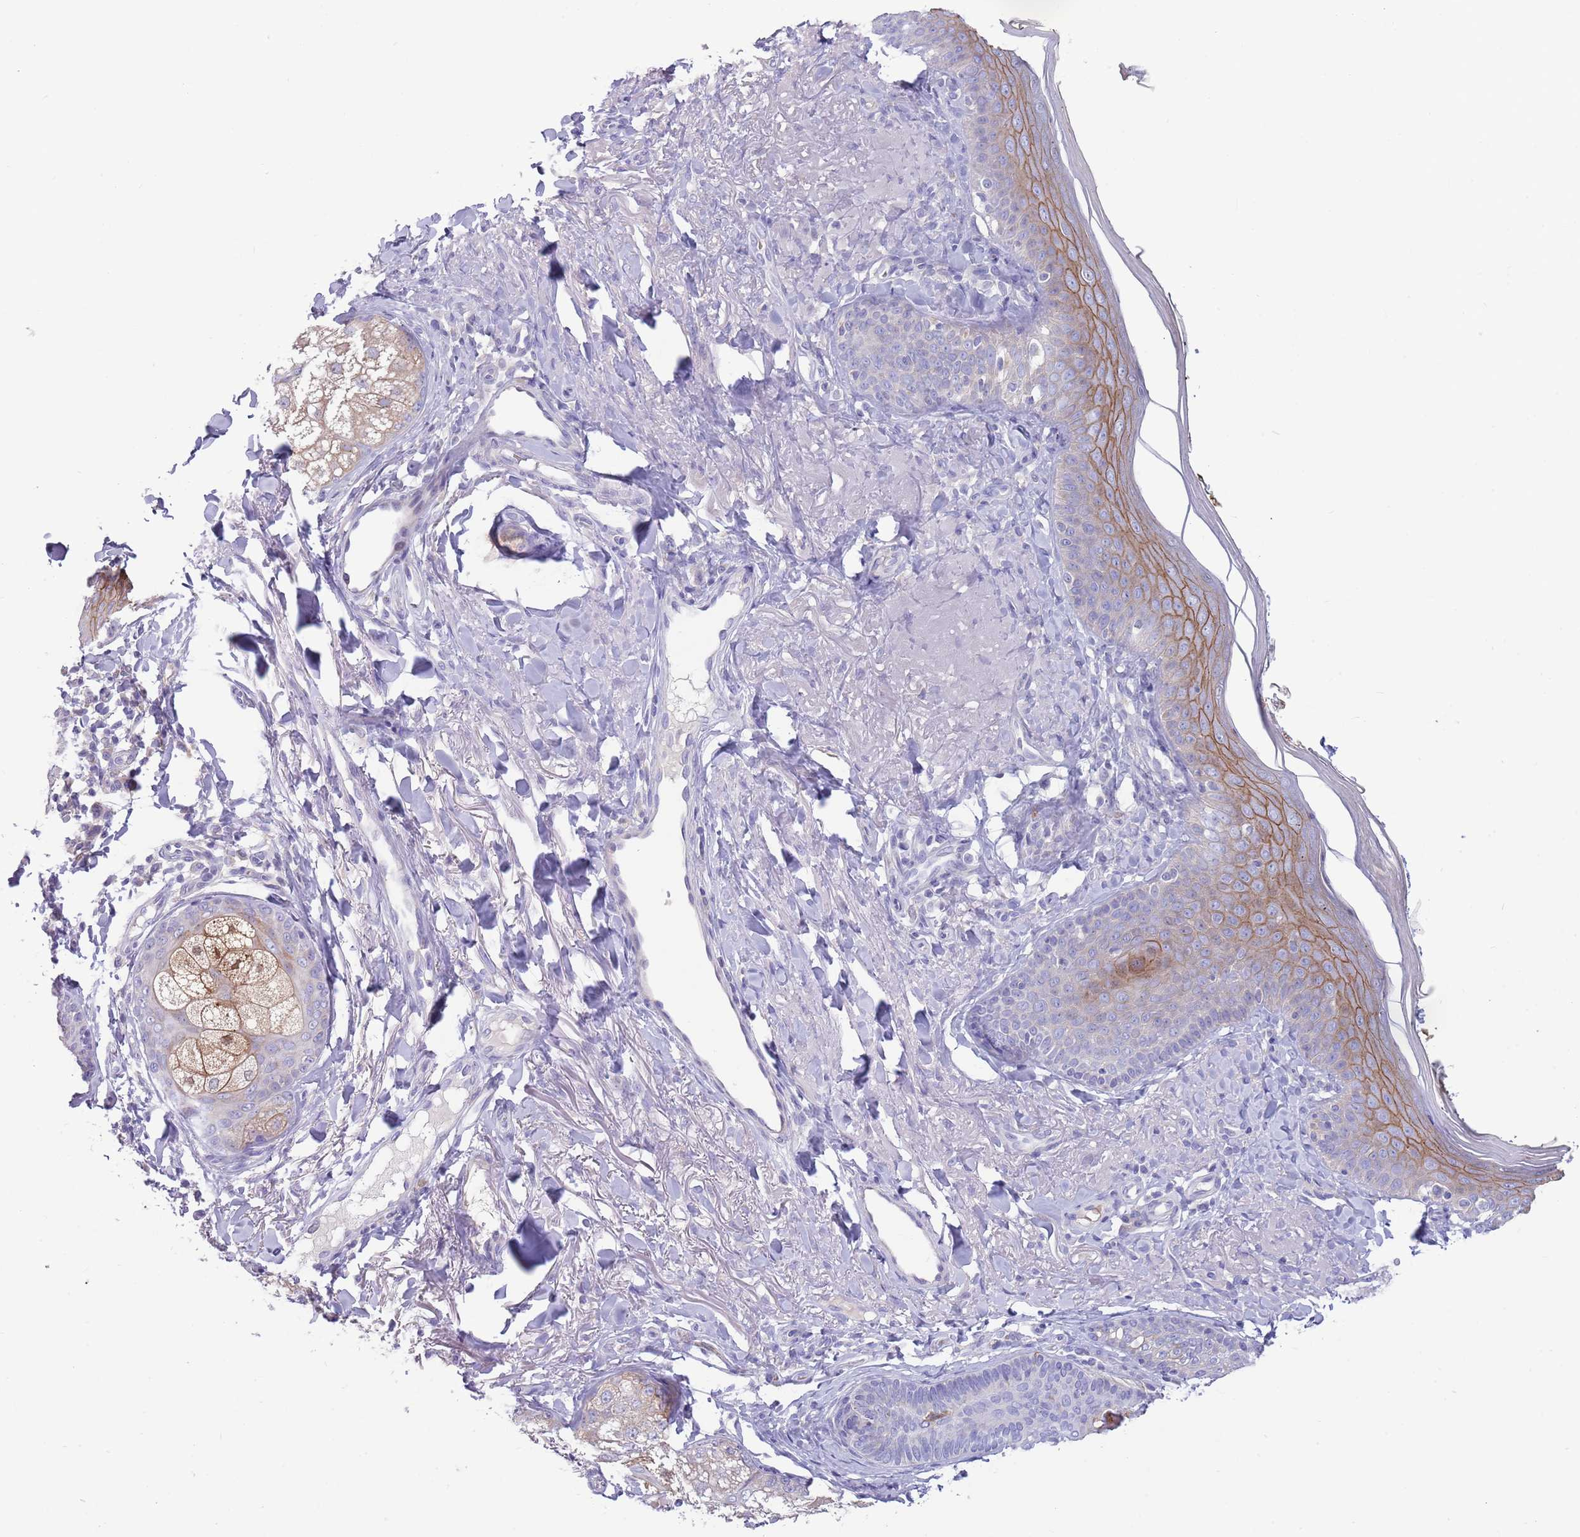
{"staining": {"intensity": "negative", "quantity": "none", "location": "none"}, "tissue": "skin", "cell_type": "Fibroblasts", "image_type": "normal", "snomed": [{"axis": "morphology", "description": "Normal tissue, NOS"}, {"axis": "topography", "description": "Skin"}], "caption": "DAB (3,3'-diaminobenzidine) immunohistochemical staining of unremarkable skin shows no significant staining in fibroblasts.", "gene": "DDHD1", "patient": {"sex": "male", "age": 57}}